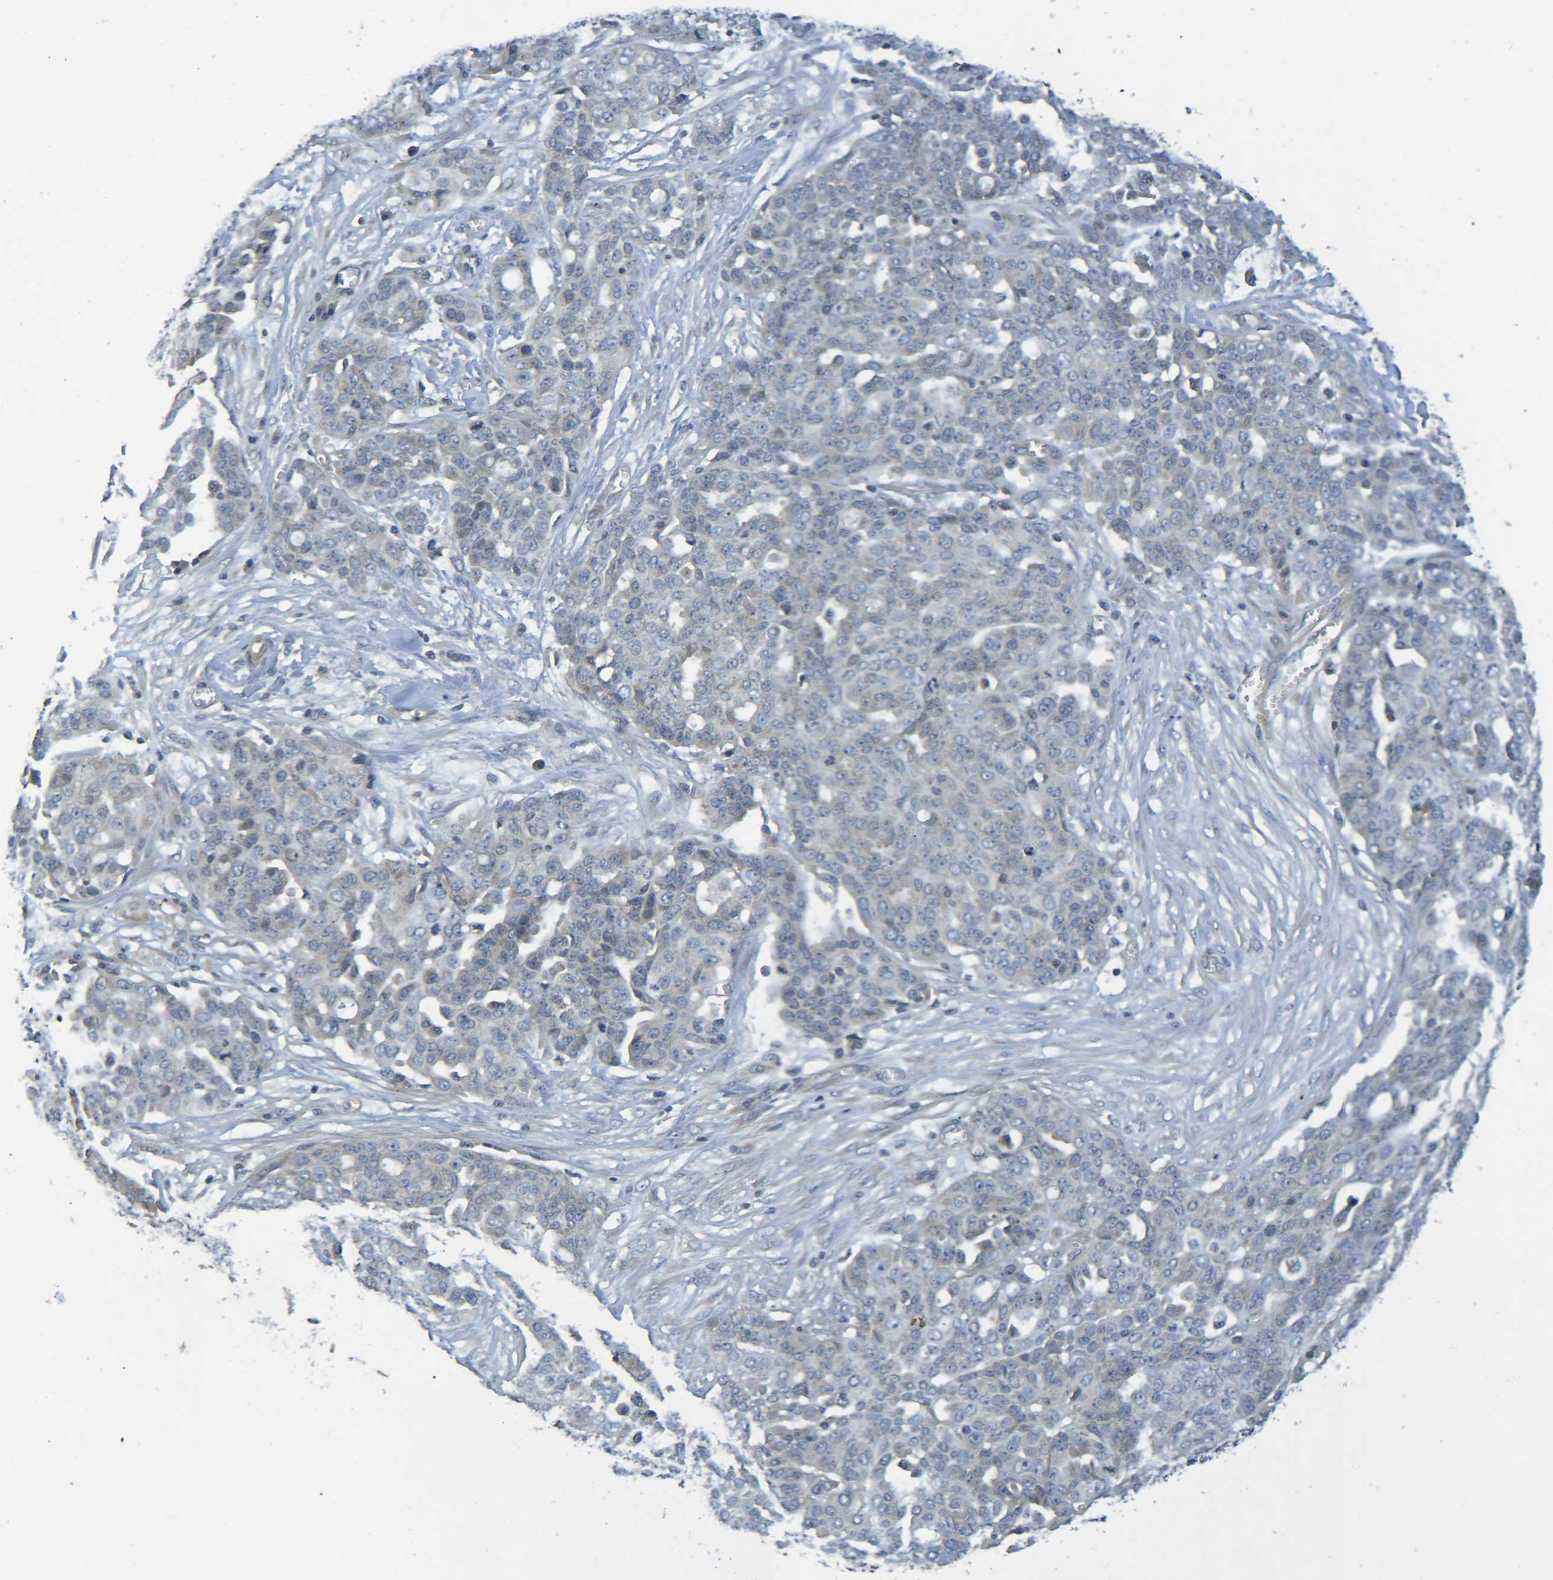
{"staining": {"intensity": "negative", "quantity": "none", "location": "none"}, "tissue": "ovarian cancer", "cell_type": "Tumor cells", "image_type": "cancer", "snomed": [{"axis": "morphology", "description": "Cystadenocarcinoma, serous, NOS"}, {"axis": "topography", "description": "Soft tissue"}, {"axis": "topography", "description": "Ovary"}], "caption": "IHC photomicrograph of neoplastic tissue: ovarian cancer stained with DAB displays no significant protein expression in tumor cells.", "gene": "CYP4F2", "patient": {"sex": "female", "age": 57}}